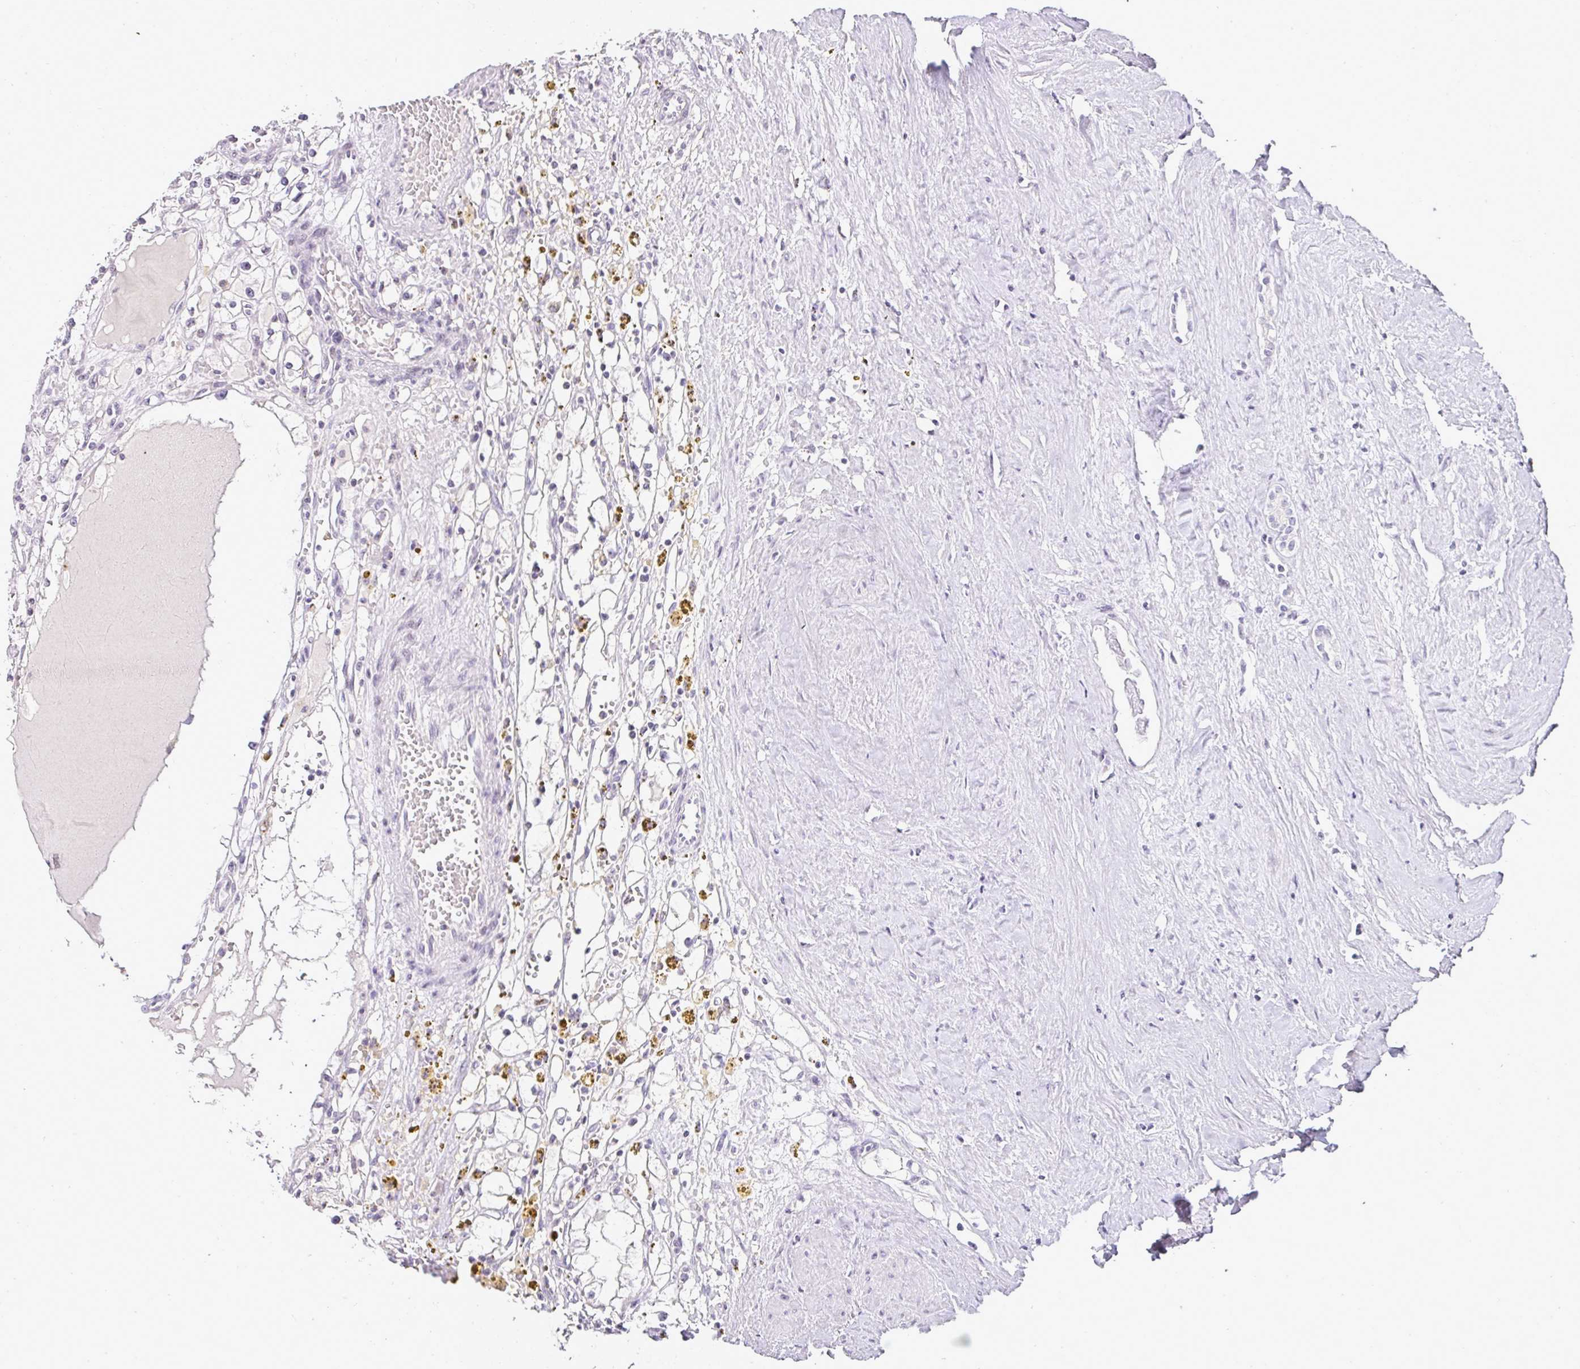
{"staining": {"intensity": "negative", "quantity": "none", "location": "none"}, "tissue": "renal cancer", "cell_type": "Tumor cells", "image_type": "cancer", "snomed": [{"axis": "morphology", "description": "Adenocarcinoma, NOS"}, {"axis": "topography", "description": "Kidney"}], "caption": "DAB immunohistochemical staining of adenocarcinoma (renal) shows no significant staining in tumor cells.", "gene": "SERPINB3", "patient": {"sex": "male", "age": 56}}